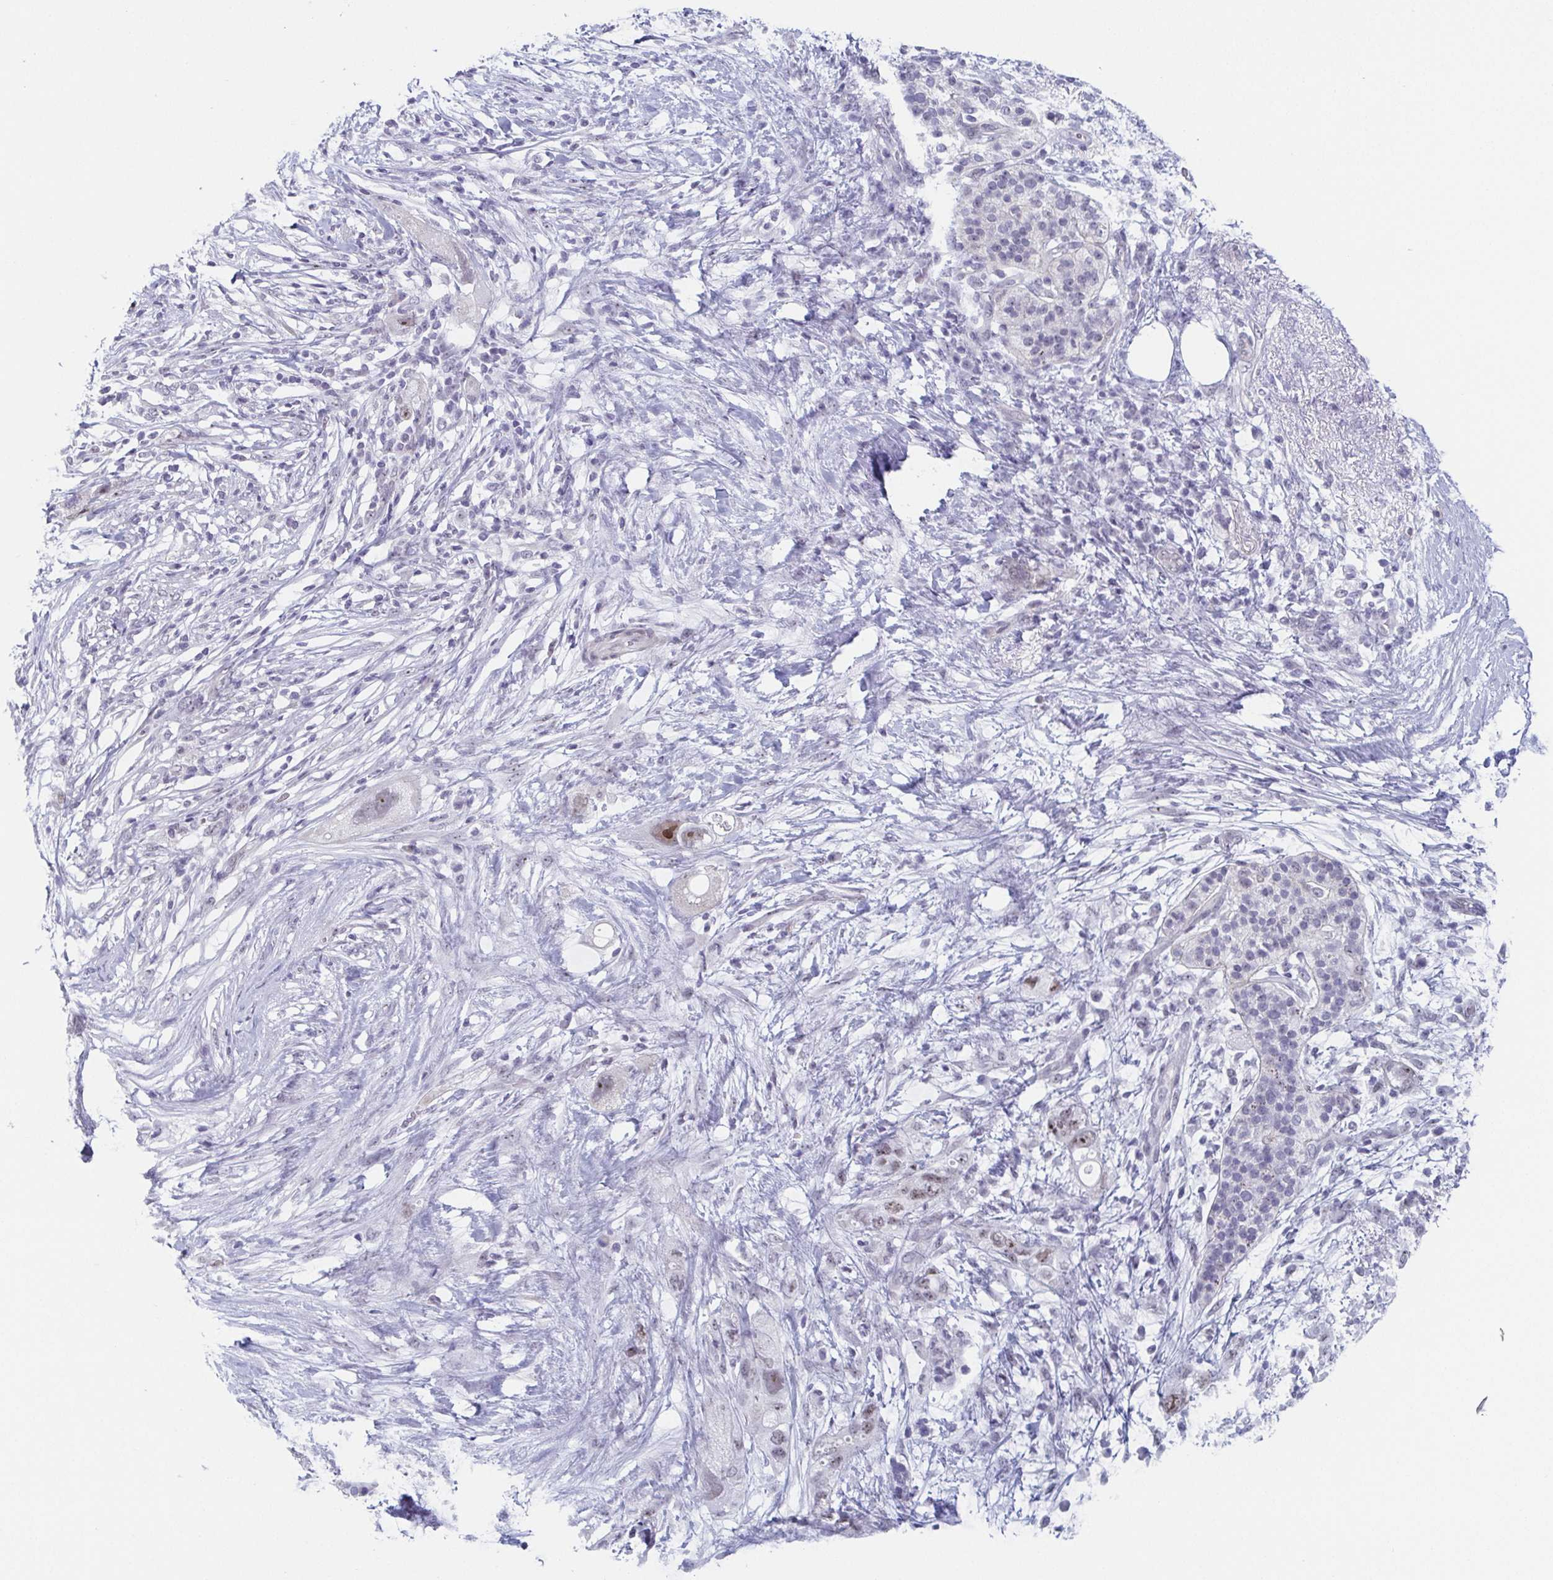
{"staining": {"intensity": "moderate", "quantity": "<25%", "location": "nuclear"}, "tissue": "pancreatic cancer", "cell_type": "Tumor cells", "image_type": "cancer", "snomed": [{"axis": "morphology", "description": "Adenocarcinoma, NOS"}, {"axis": "topography", "description": "Pancreas"}], "caption": "Human pancreatic adenocarcinoma stained with a brown dye demonstrates moderate nuclear positive staining in approximately <25% of tumor cells.", "gene": "EXOSC7", "patient": {"sex": "female", "age": 72}}